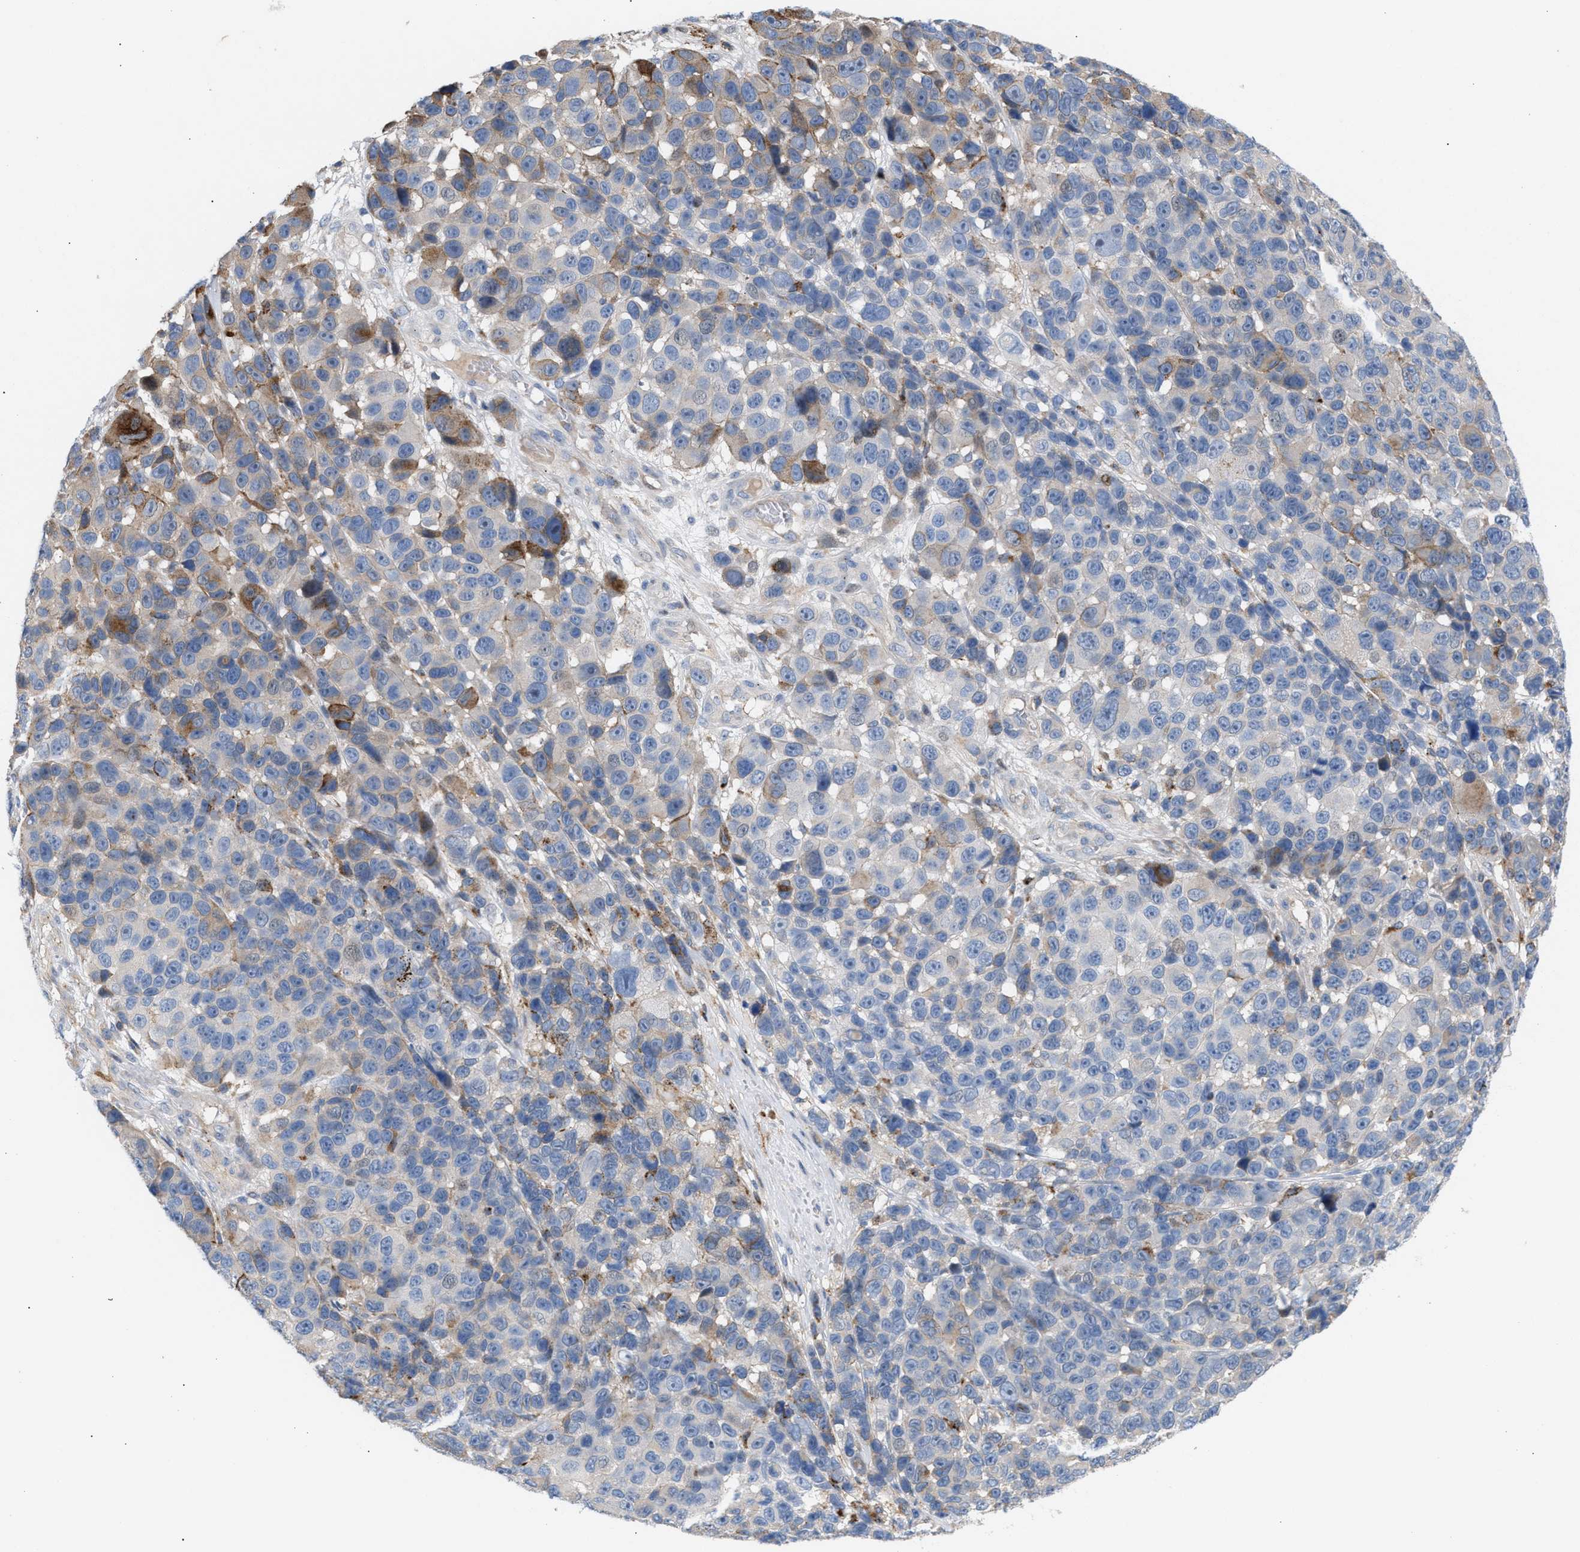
{"staining": {"intensity": "weak", "quantity": "<25%", "location": "cytoplasmic/membranous"}, "tissue": "melanoma", "cell_type": "Tumor cells", "image_type": "cancer", "snomed": [{"axis": "morphology", "description": "Malignant melanoma, NOS"}, {"axis": "topography", "description": "Skin"}], "caption": "A photomicrograph of melanoma stained for a protein reveals no brown staining in tumor cells. (DAB IHC visualized using brightfield microscopy, high magnification).", "gene": "MBTD1", "patient": {"sex": "male", "age": 53}}